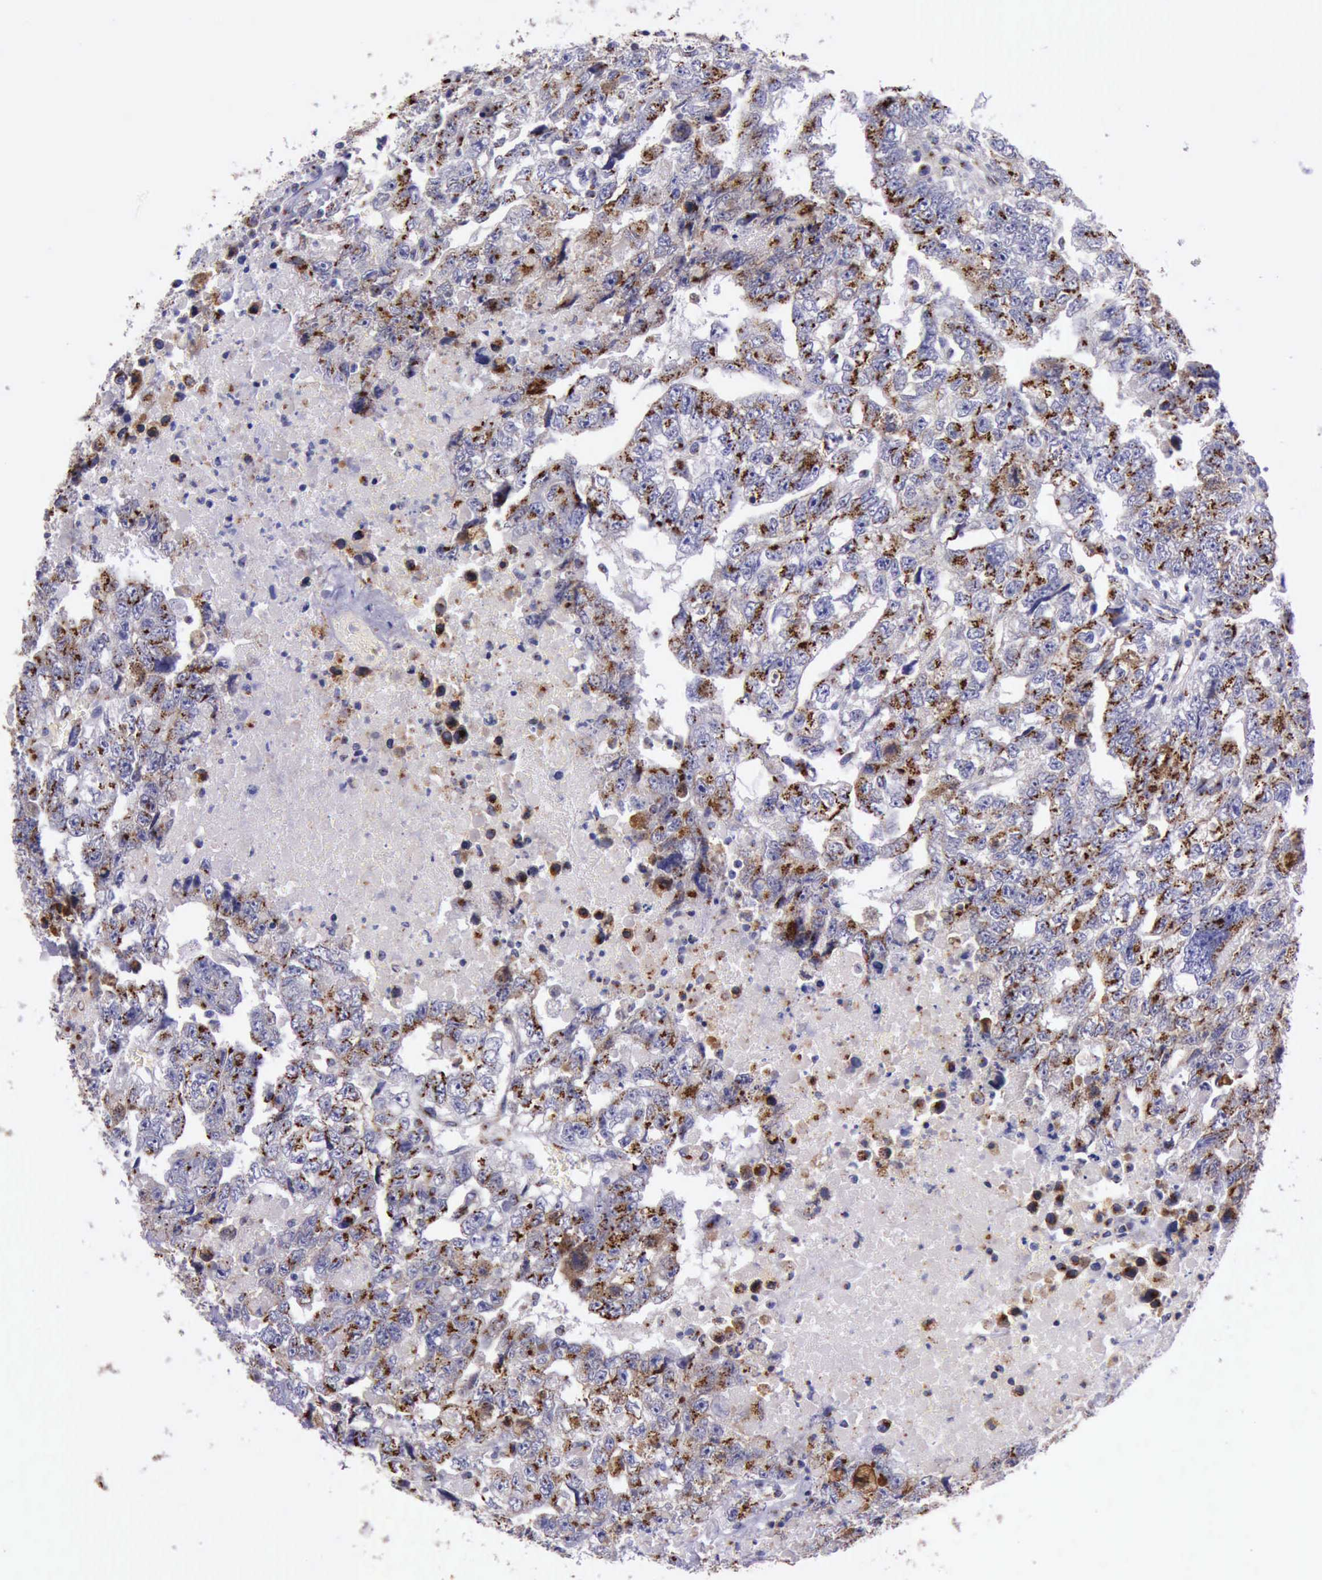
{"staining": {"intensity": "strong", "quantity": ">75%", "location": "cytoplasmic/membranous"}, "tissue": "testis cancer", "cell_type": "Tumor cells", "image_type": "cancer", "snomed": [{"axis": "morphology", "description": "Carcinoma, Embryonal, NOS"}, {"axis": "topography", "description": "Testis"}], "caption": "Testis embryonal carcinoma stained with DAB (3,3'-diaminobenzidine) immunohistochemistry (IHC) displays high levels of strong cytoplasmic/membranous positivity in about >75% of tumor cells.", "gene": "GOLGA5", "patient": {"sex": "male", "age": 36}}